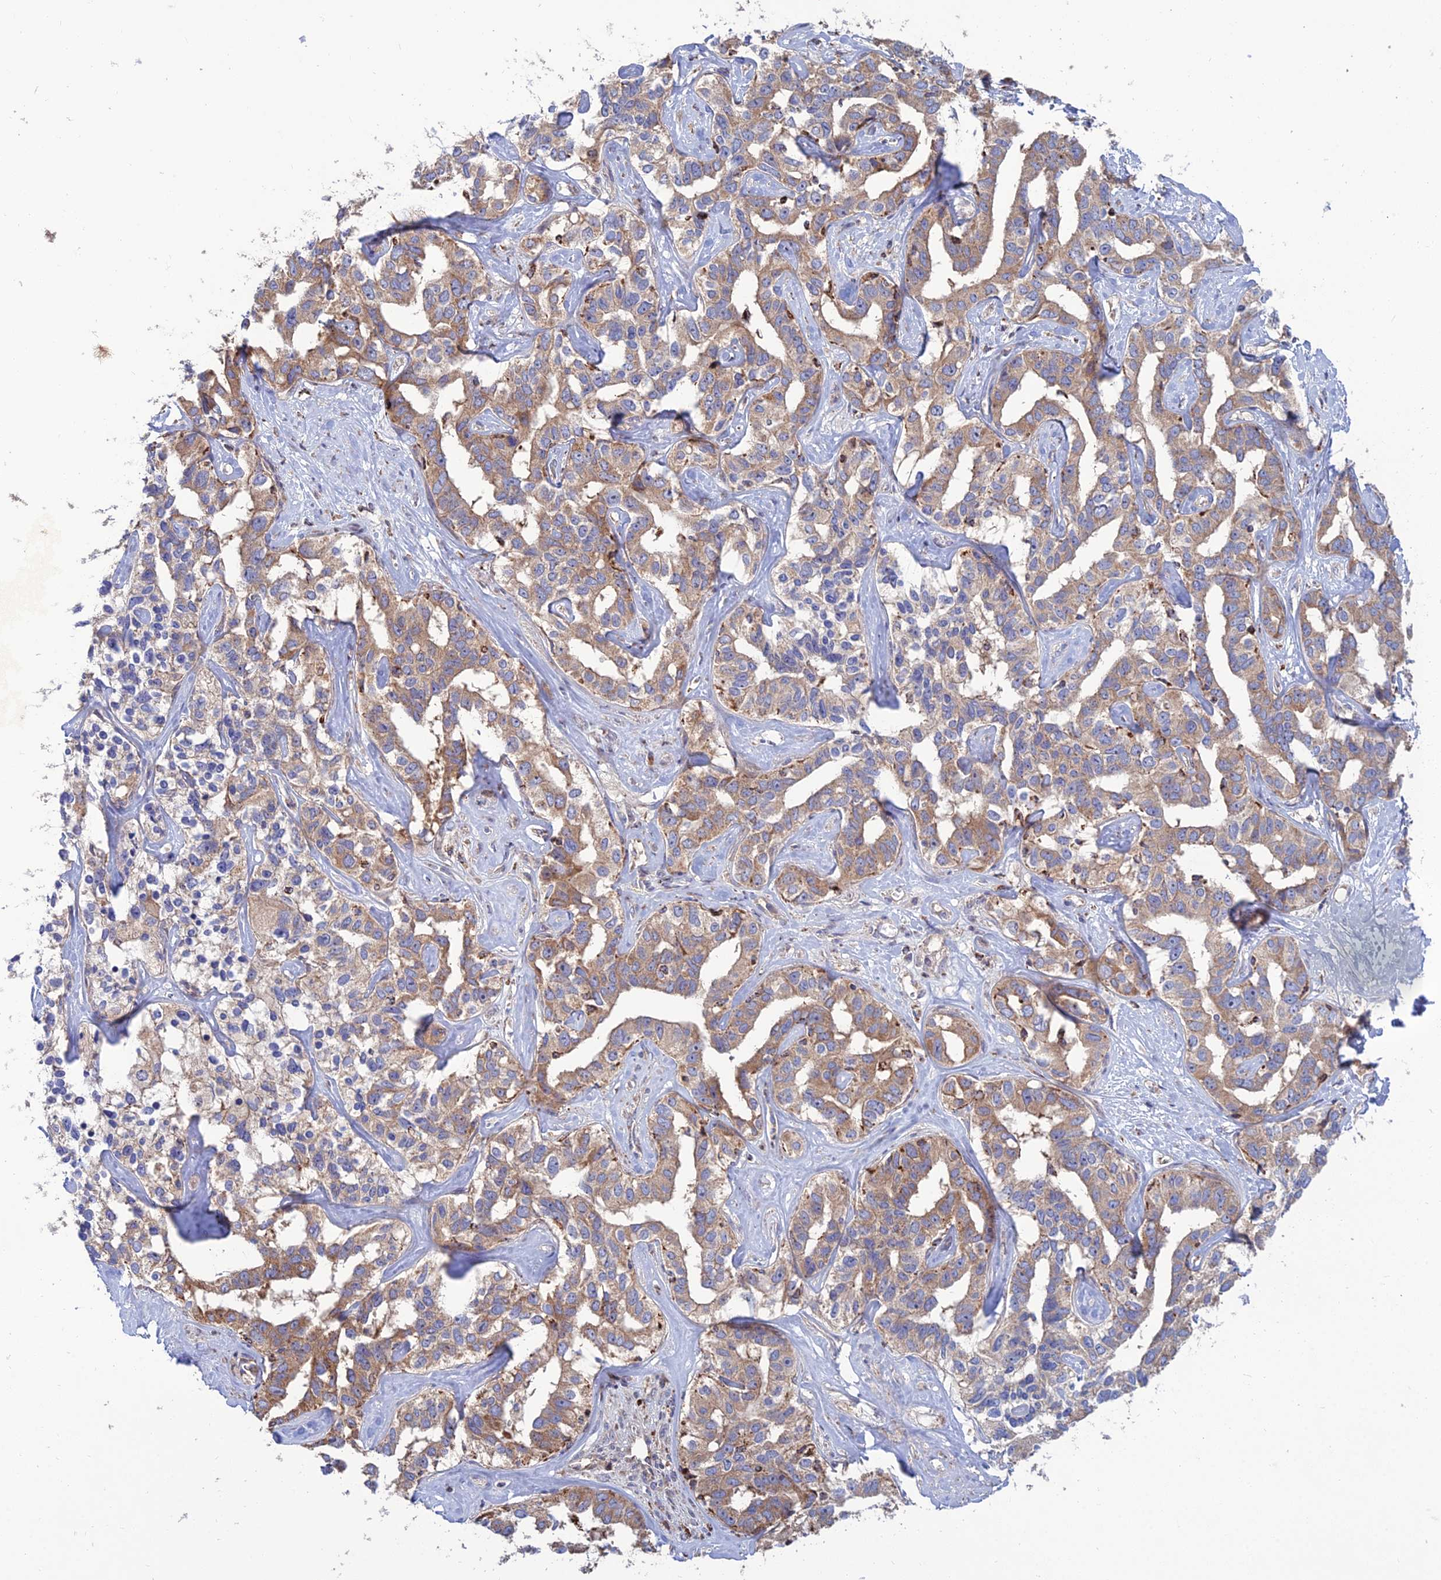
{"staining": {"intensity": "moderate", "quantity": "25%-75%", "location": "cytoplasmic/membranous"}, "tissue": "liver cancer", "cell_type": "Tumor cells", "image_type": "cancer", "snomed": [{"axis": "morphology", "description": "Cholangiocarcinoma"}, {"axis": "topography", "description": "Liver"}], "caption": "Cholangiocarcinoma (liver) stained with immunohistochemistry (IHC) exhibits moderate cytoplasmic/membranous positivity in about 25%-75% of tumor cells.", "gene": "RIC8B", "patient": {"sex": "male", "age": 59}}